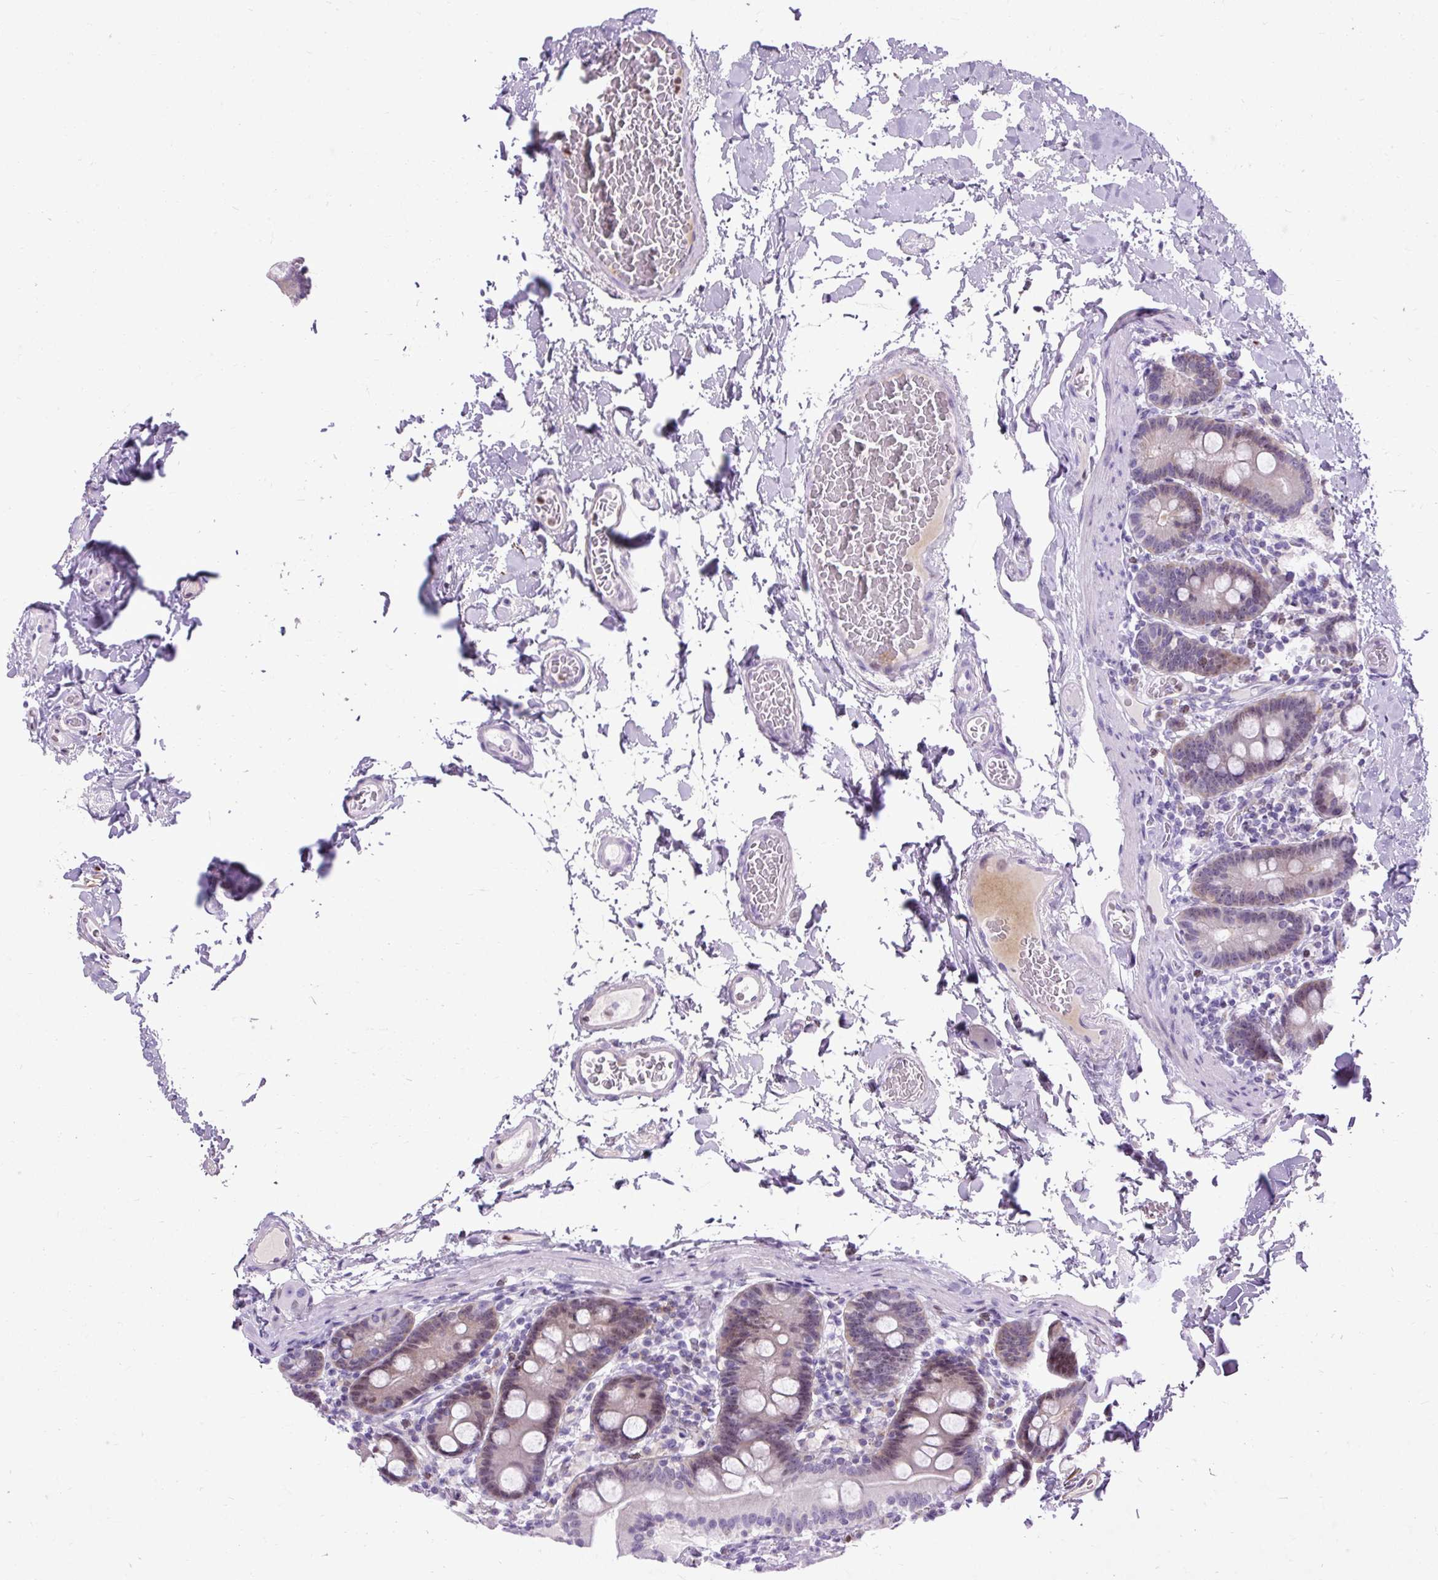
{"staining": {"intensity": "weak", "quantity": "25%-75%", "location": "nuclear"}, "tissue": "duodenum", "cell_type": "Glandular cells", "image_type": "normal", "snomed": [{"axis": "morphology", "description": "Normal tissue, NOS"}, {"axis": "topography", "description": "Duodenum"}], "caption": "Protein staining of benign duodenum reveals weak nuclear expression in approximately 25%-75% of glandular cells. (DAB = brown stain, brightfield microscopy at high magnification).", "gene": "SPC24", "patient": {"sex": "male", "age": 55}}